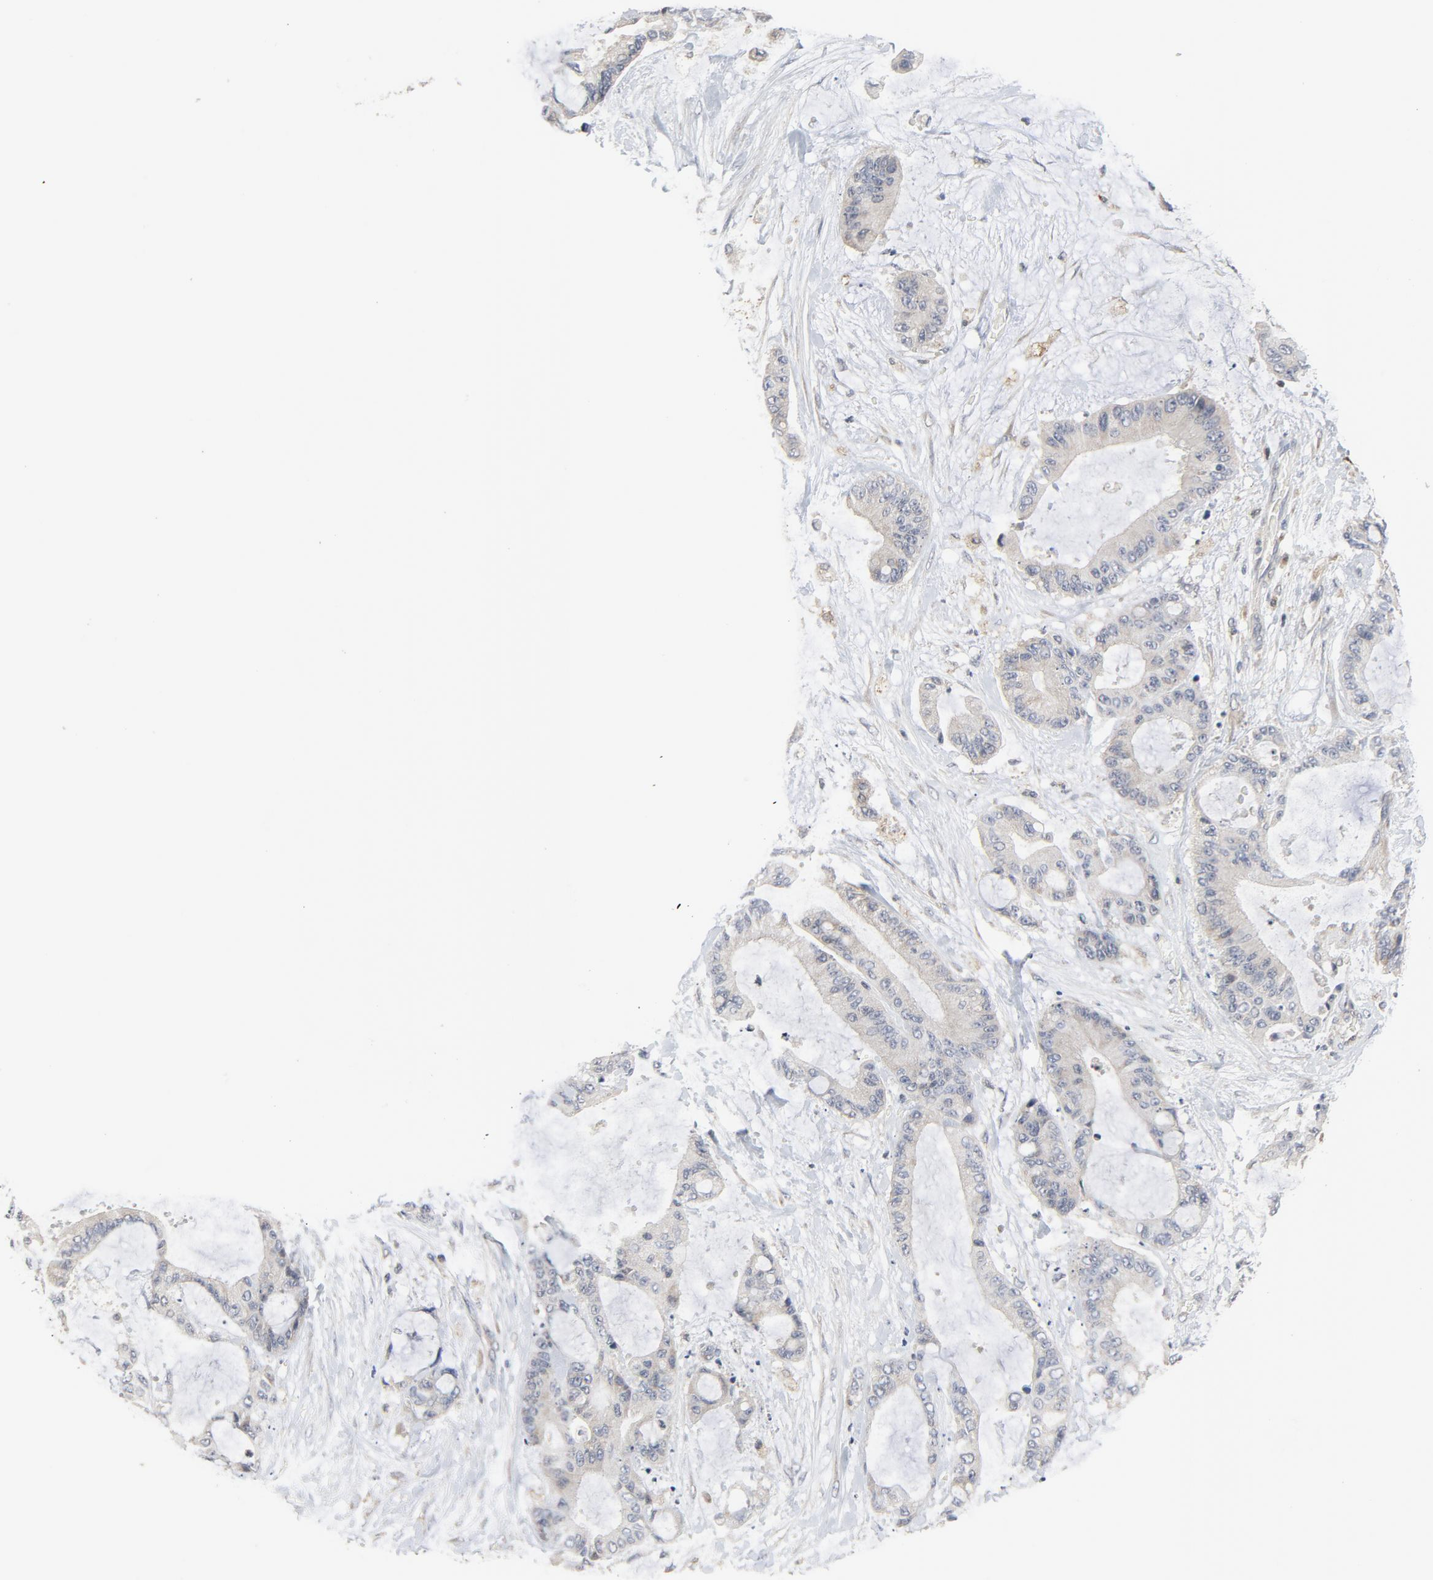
{"staining": {"intensity": "weak", "quantity": ">75%", "location": "cytoplasmic/membranous"}, "tissue": "liver cancer", "cell_type": "Tumor cells", "image_type": "cancer", "snomed": [{"axis": "morphology", "description": "Cholangiocarcinoma"}, {"axis": "topography", "description": "Liver"}], "caption": "There is low levels of weak cytoplasmic/membranous staining in tumor cells of liver cancer, as demonstrated by immunohistochemical staining (brown color).", "gene": "C14orf119", "patient": {"sex": "female", "age": 73}}